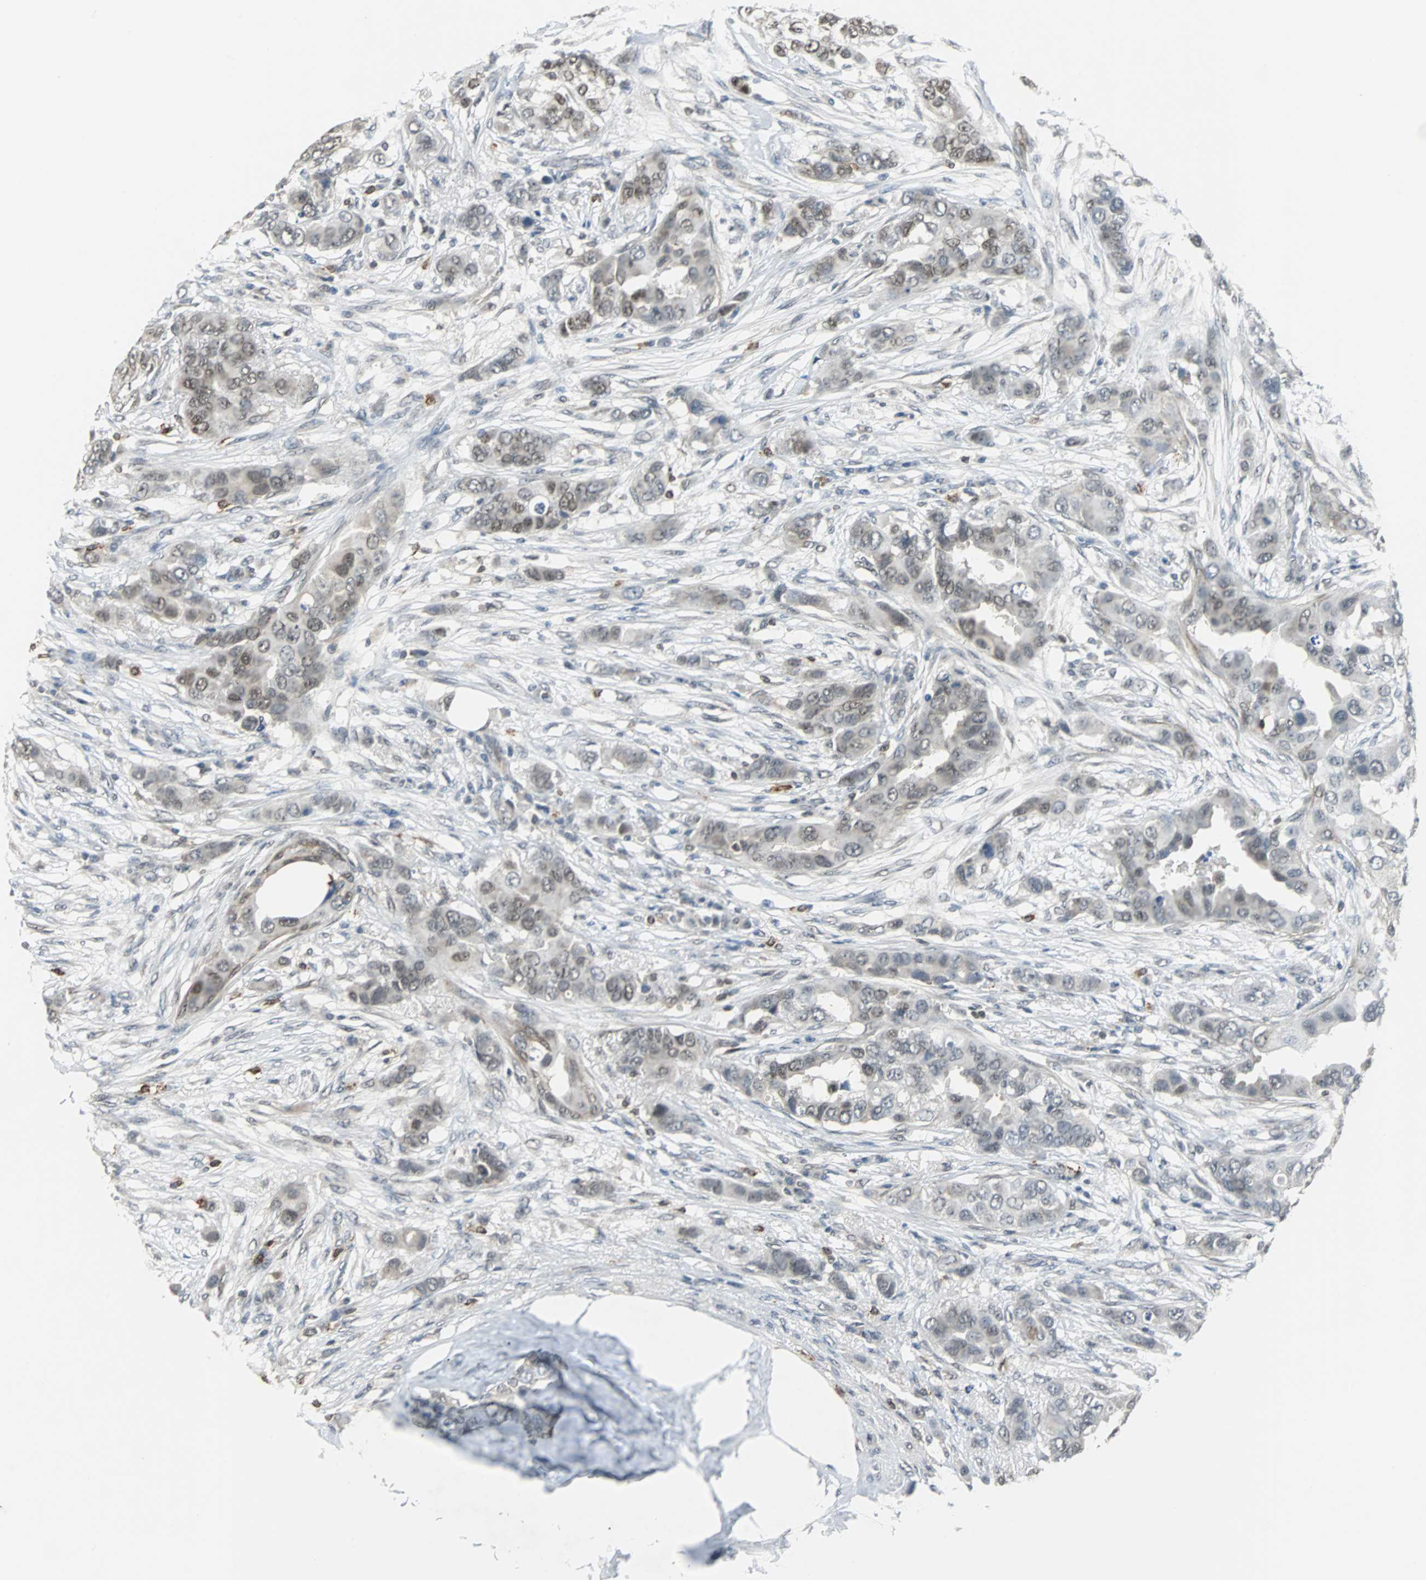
{"staining": {"intensity": "weak", "quantity": "25%-75%", "location": "nuclear"}, "tissue": "breast cancer", "cell_type": "Tumor cells", "image_type": "cancer", "snomed": [{"axis": "morphology", "description": "Duct carcinoma"}, {"axis": "topography", "description": "Breast"}], "caption": "Protein staining reveals weak nuclear positivity in about 25%-75% of tumor cells in intraductal carcinoma (breast).", "gene": "SIRT1", "patient": {"sex": "female", "age": 50}}